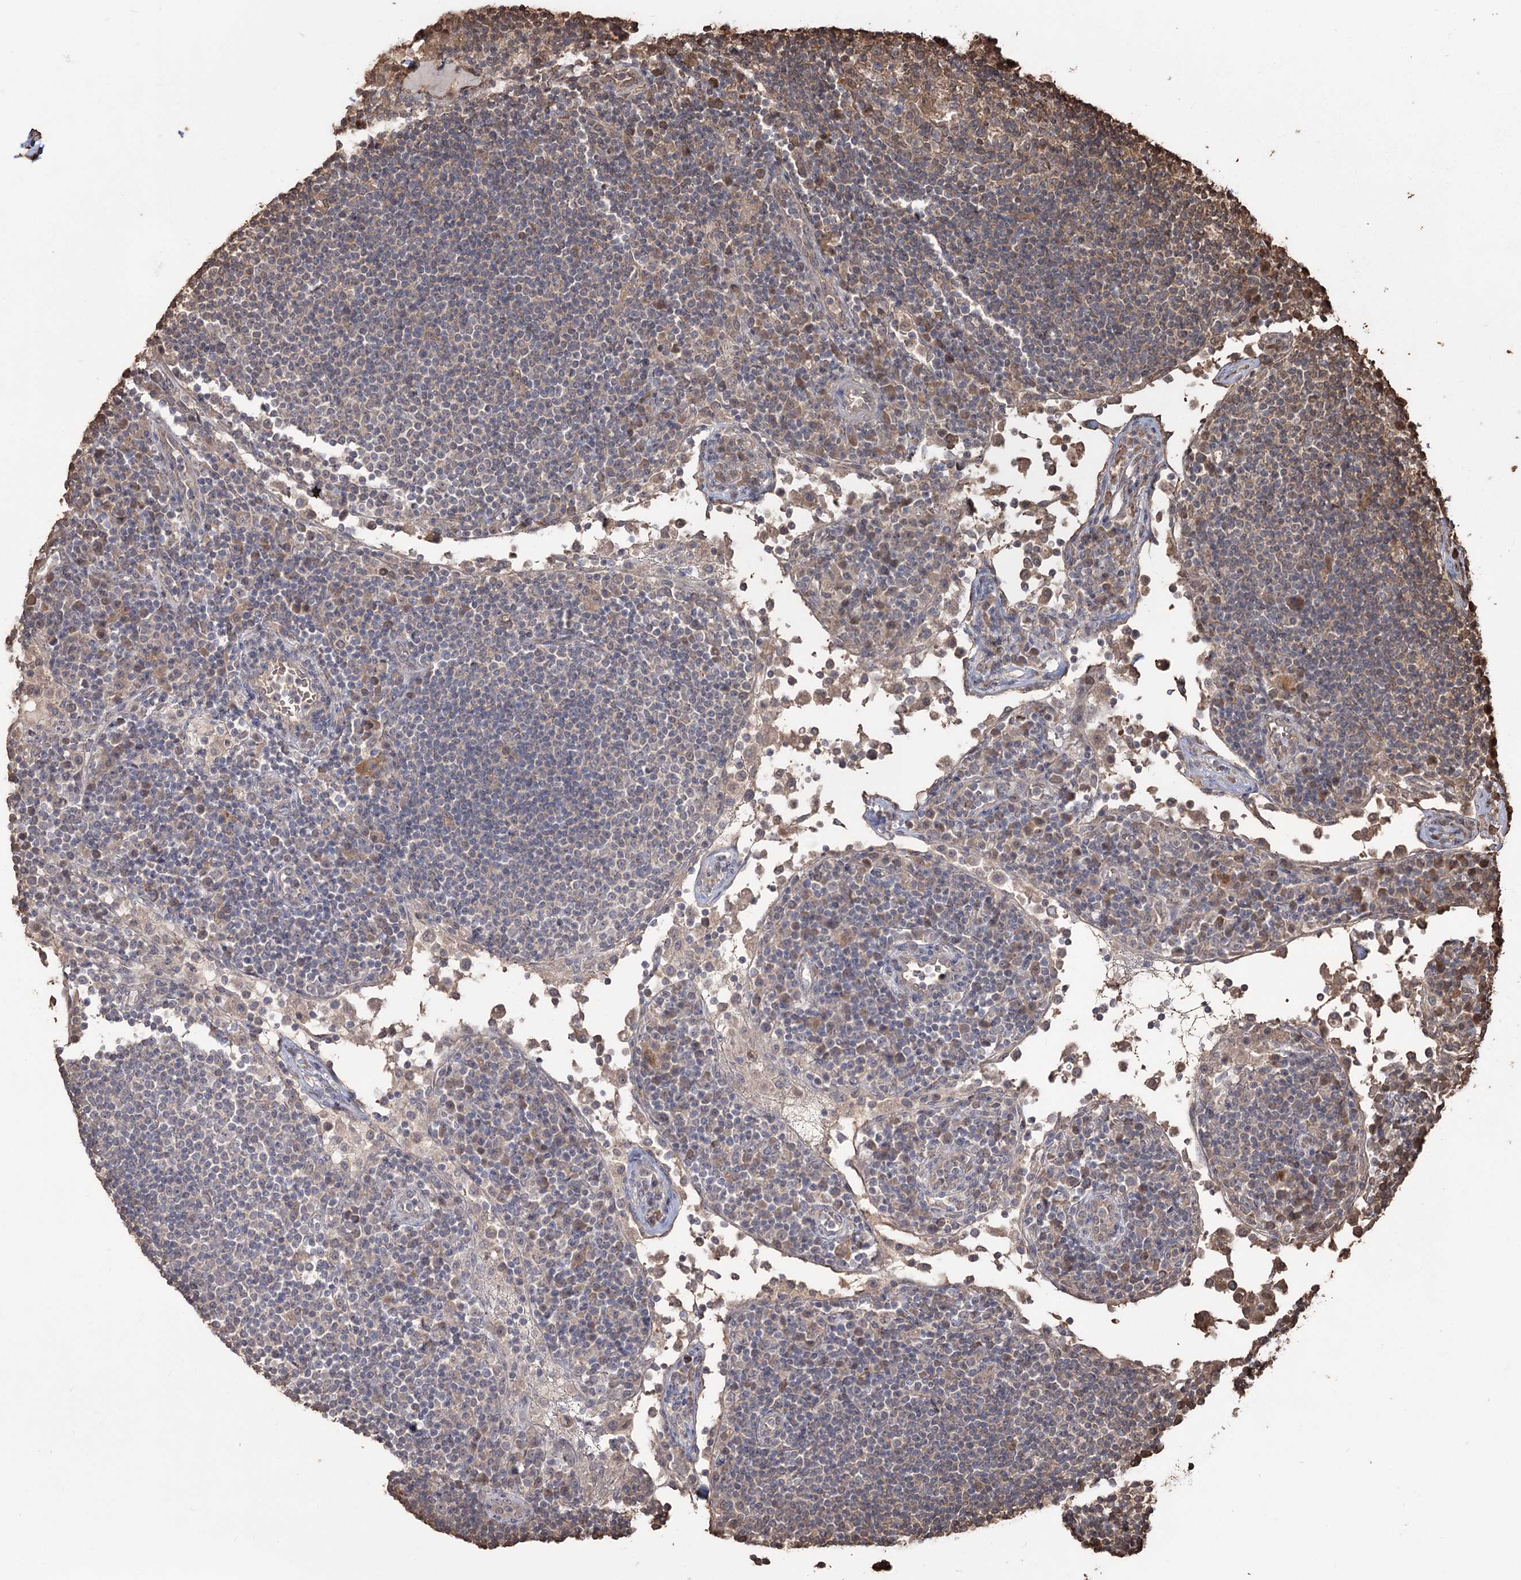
{"staining": {"intensity": "moderate", "quantity": "<25%", "location": "cytoplasmic/membranous"}, "tissue": "lymph node", "cell_type": "Non-germinal center cells", "image_type": "normal", "snomed": [{"axis": "morphology", "description": "Normal tissue, NOS"}, {"axis": "topography", "description": "Lymph node"}], "caption": "Immunohistochemistry (IHC) histopathology image of normal lymph node: lymph node stained using IHC displays low levels of moderate protein expression localized specifically in the cytoplasmic/membranous of non-germinal center cells, appearing as a cytoplasmic/membranous brown color.", "gene": "PLCH1", "patient": {"sex": "female", "age": 53}}